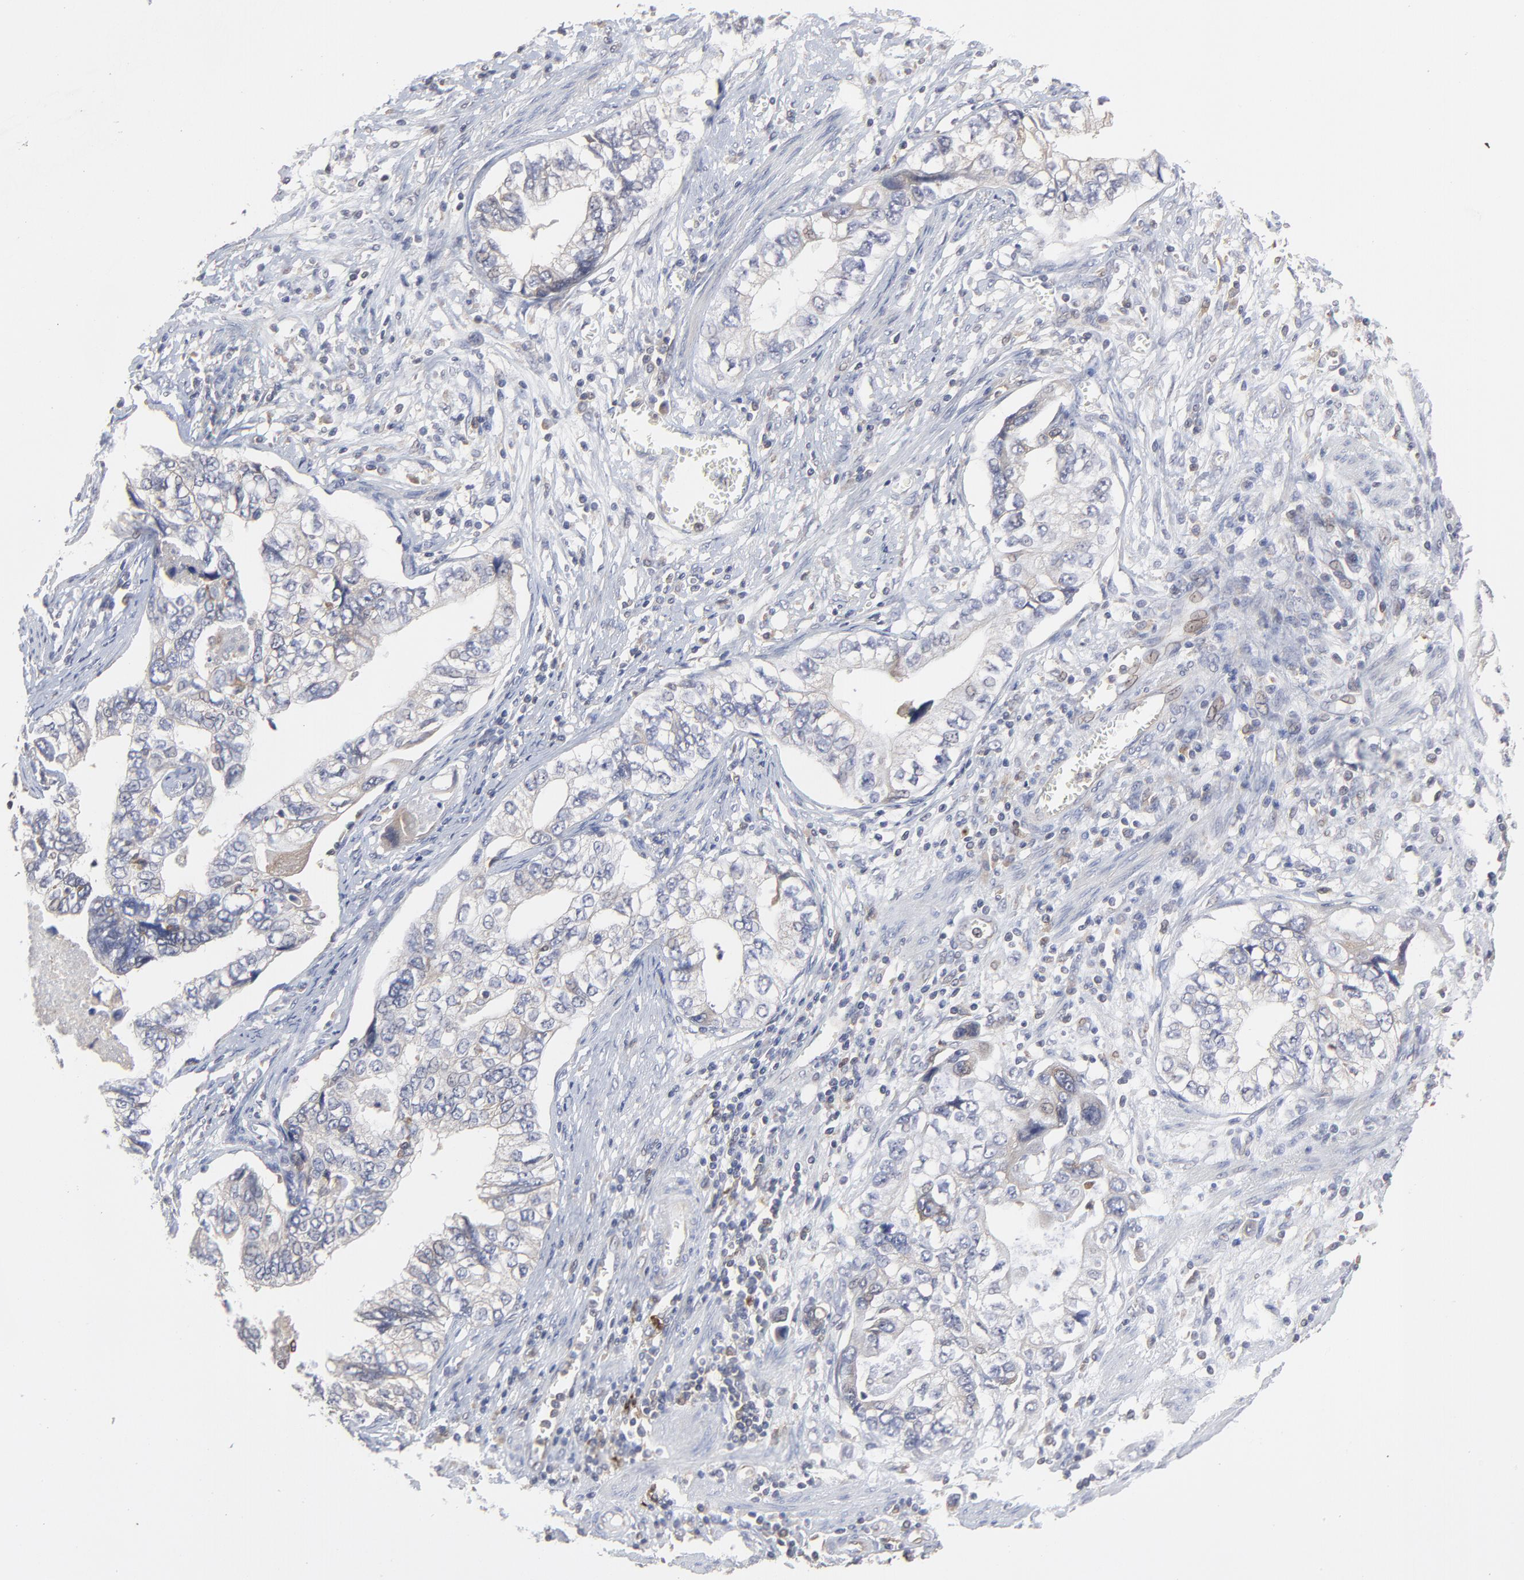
{"staining": {"intensity": "weak", "quantity": "<25%", "location": "cytoplasmic/membranous"}, "tissue": "stomach cancer", "cell_type": "Tumor cells", "image_type": "cancer", "snomed": [{"axis": "morphology", "description": "Adenocarcinoma, NOS"}, {"axis": "topography", "description": "Pancreas"}, {"axis": "topography", "description": "Stomach, upper"}], "caption": "DAB immunohistochemical staining of stomach cancer (adenocarcinoma) demonstrates no significant staining in tumor cells.", "gene": "RAB9A", "patient": {"sex": "male", "age": 77}}